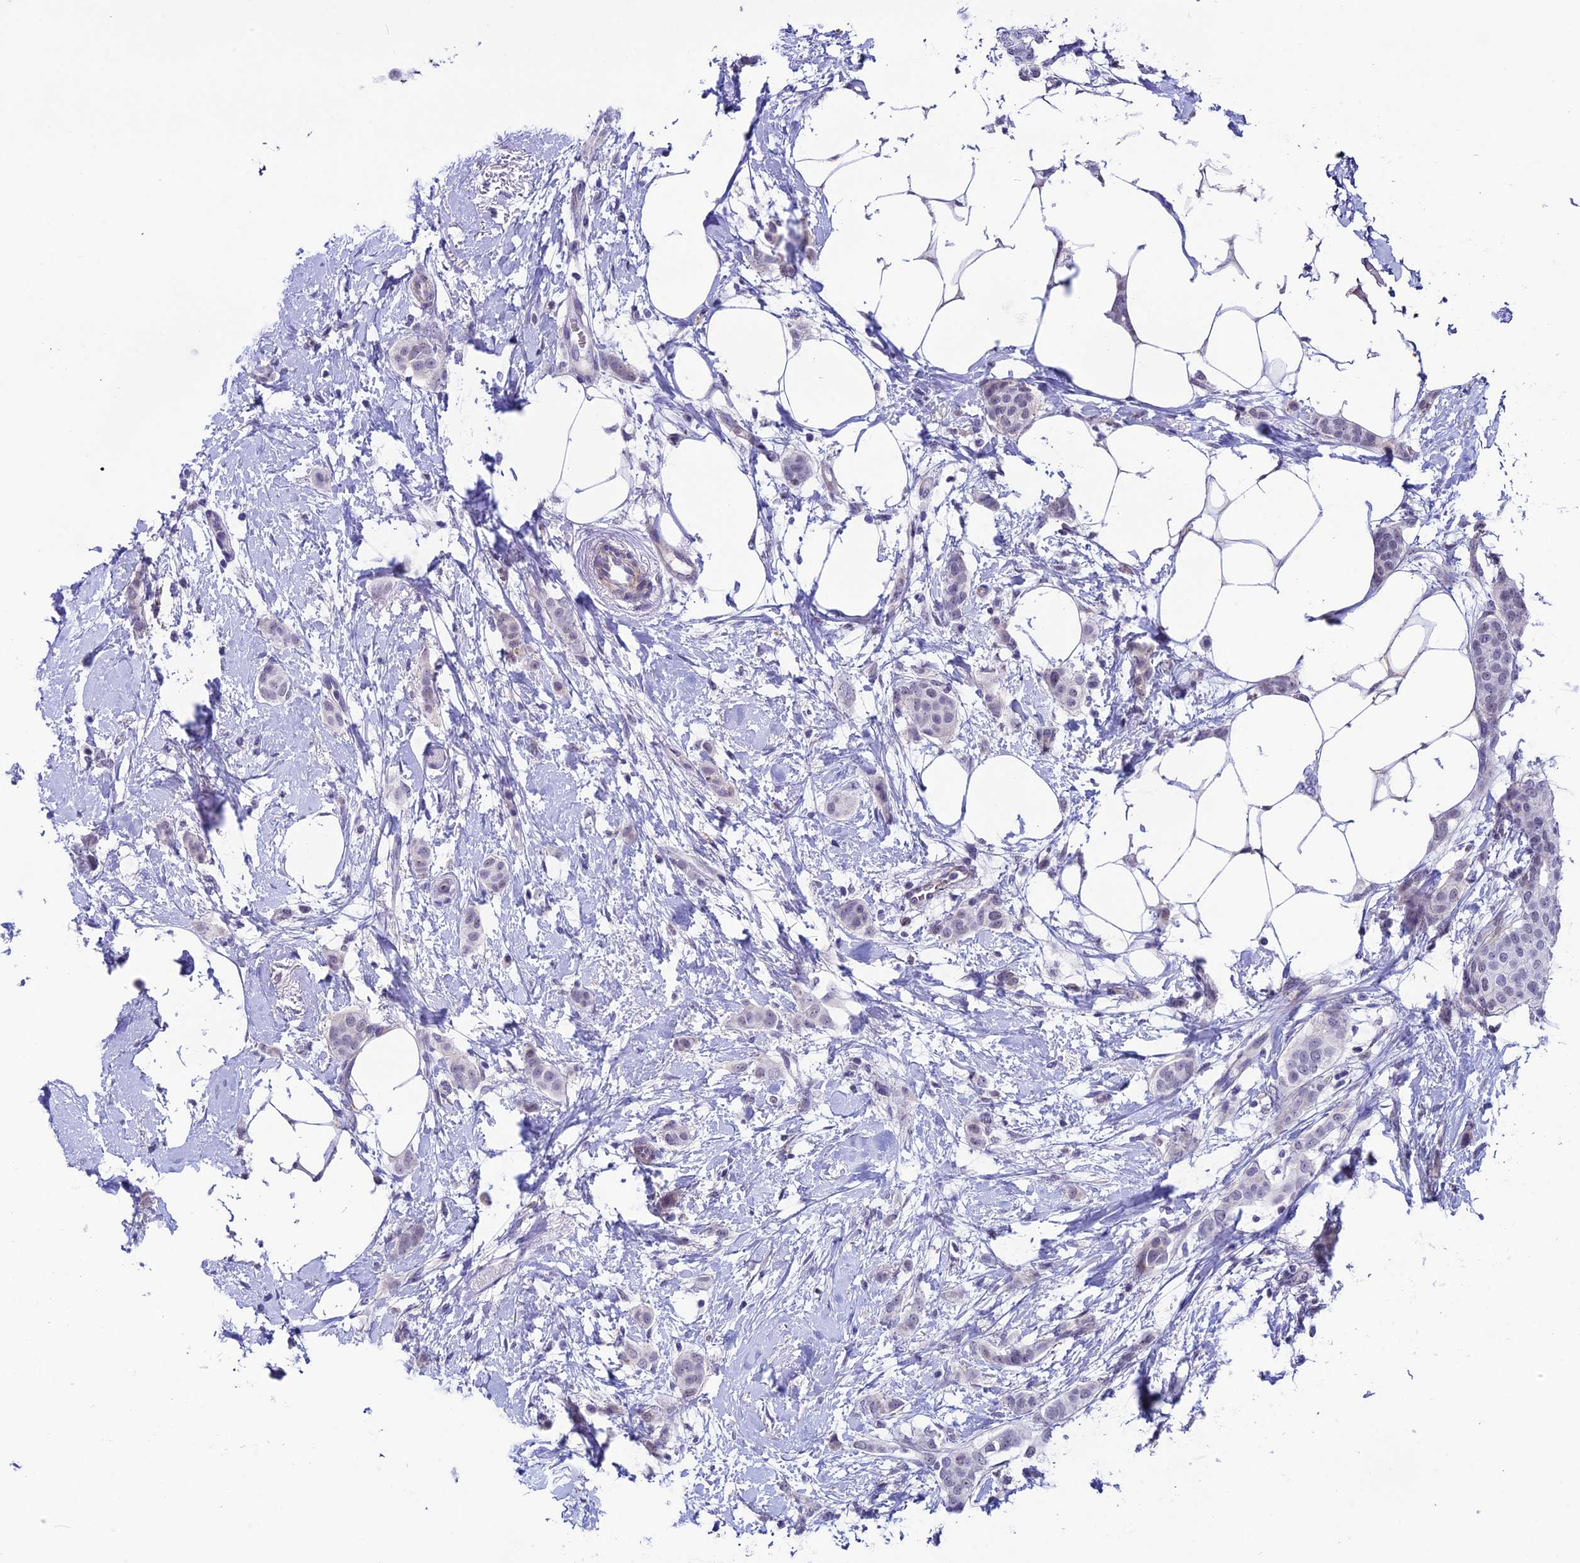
{"staining": {"intensity": "negative", "quantity": "none", "location": "none"}, "tissue": "breast cancer", "cell_type": "Tumor cells", "image_type": "cancer", "snomed": [{"axis": "morphology", "description": "Duct carcinoma"}, {"axis": "topography", "description": "Breast"}], "caption": "High power microscopy histopathology image of an immunohistochemistry histopathology image of breast cancer, revealing no significant expression in tumor cells.", "gene": "COL6A6", "patient": {"sex": "female", "age": 72}}